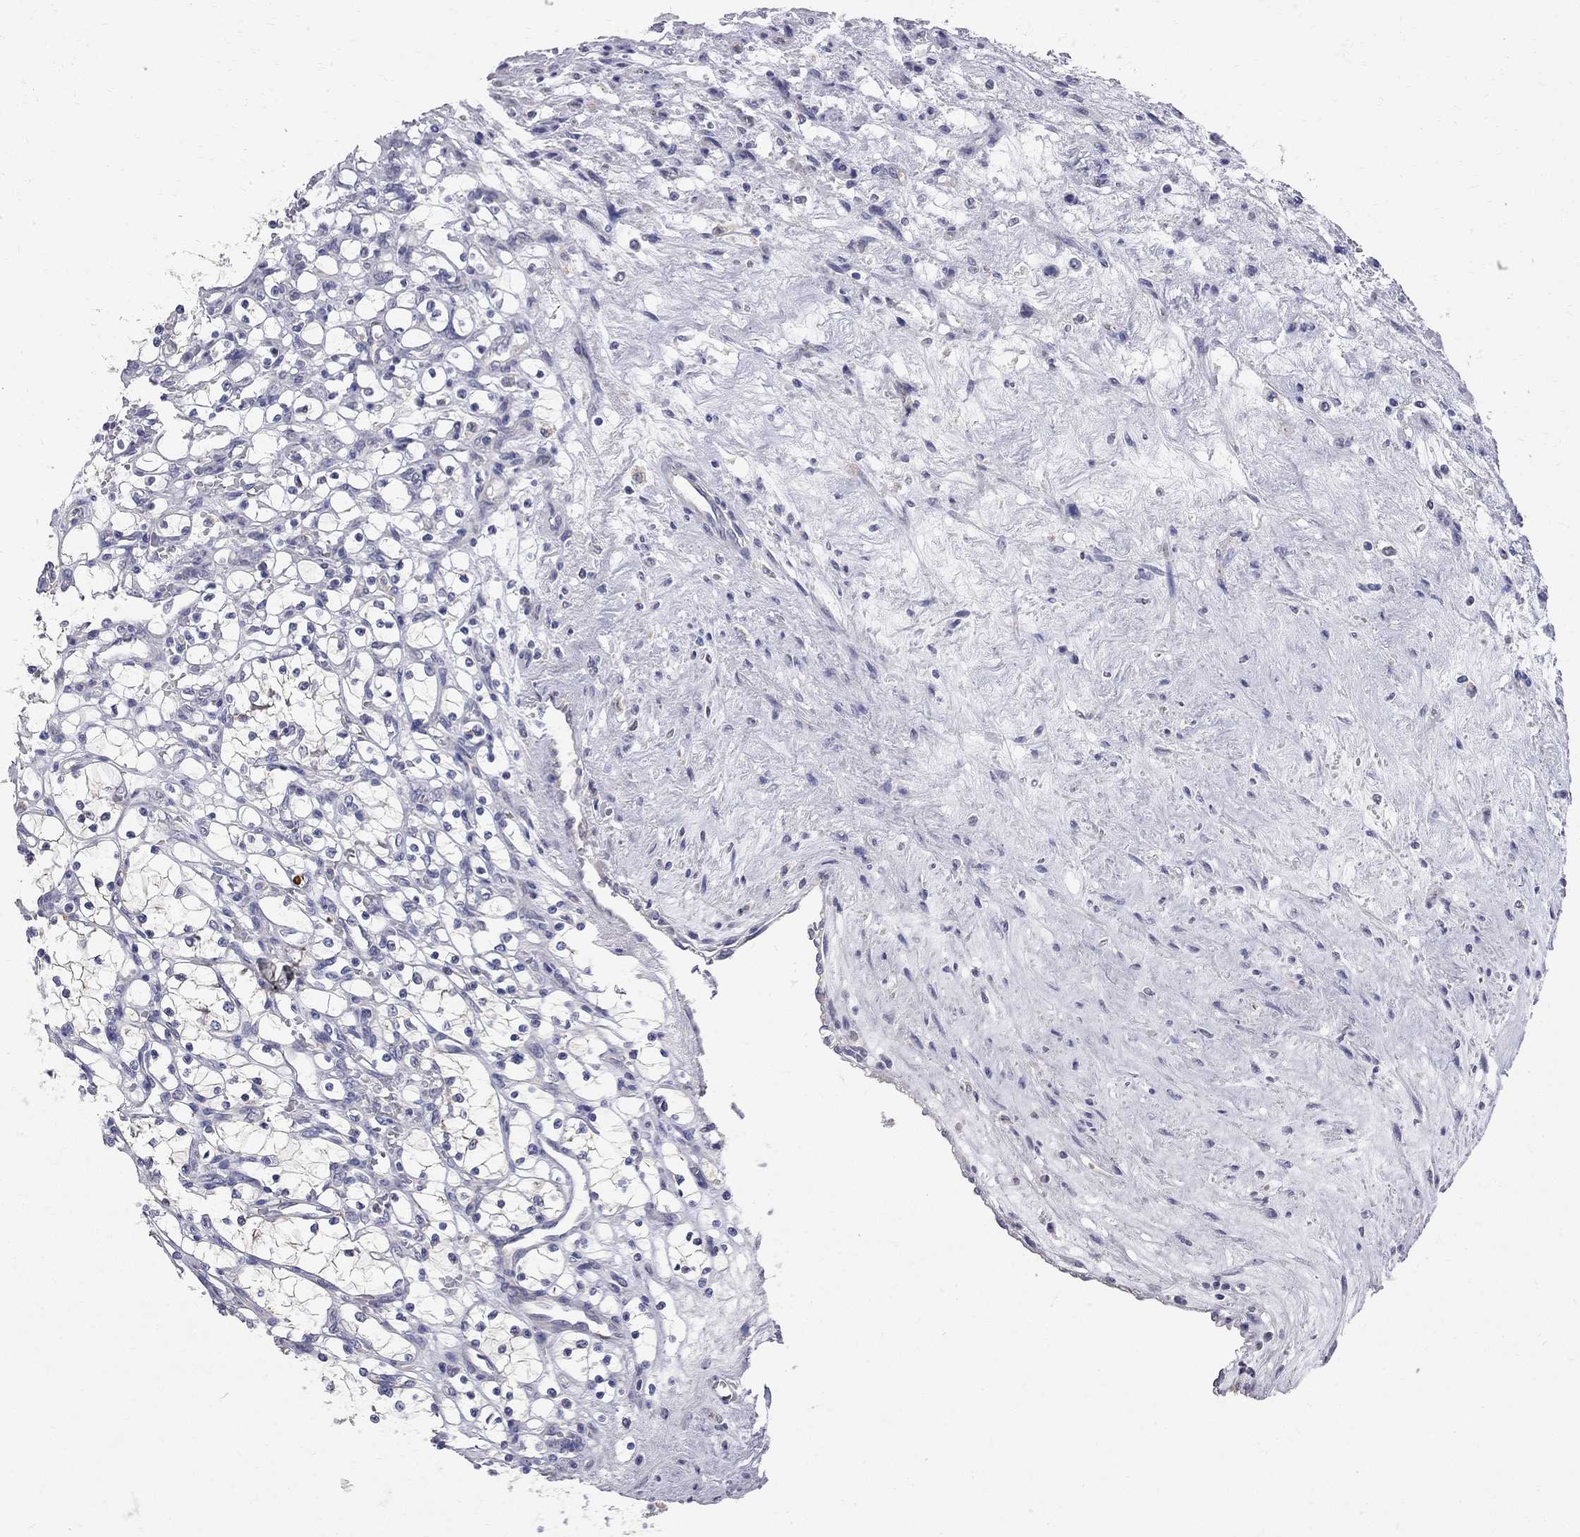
{"staining": {"intensity": "negative", "quantity": "none", "location": "none"}, "tissue": "renal cancer", "cell_type": "Tumor cells", "image_type": "cancer", "snomed": [{"axis": "morphology", "description": "Adenocarcinoma, NOS"}, {"axis": "topography", "description": "Kidney"}], "caption": "Protein analysis of adenocarcinoma (renal) displays no significant expression in tumor cells.", "gene": "ACSL1", "patient": {"sex": "female", "age": 69}}